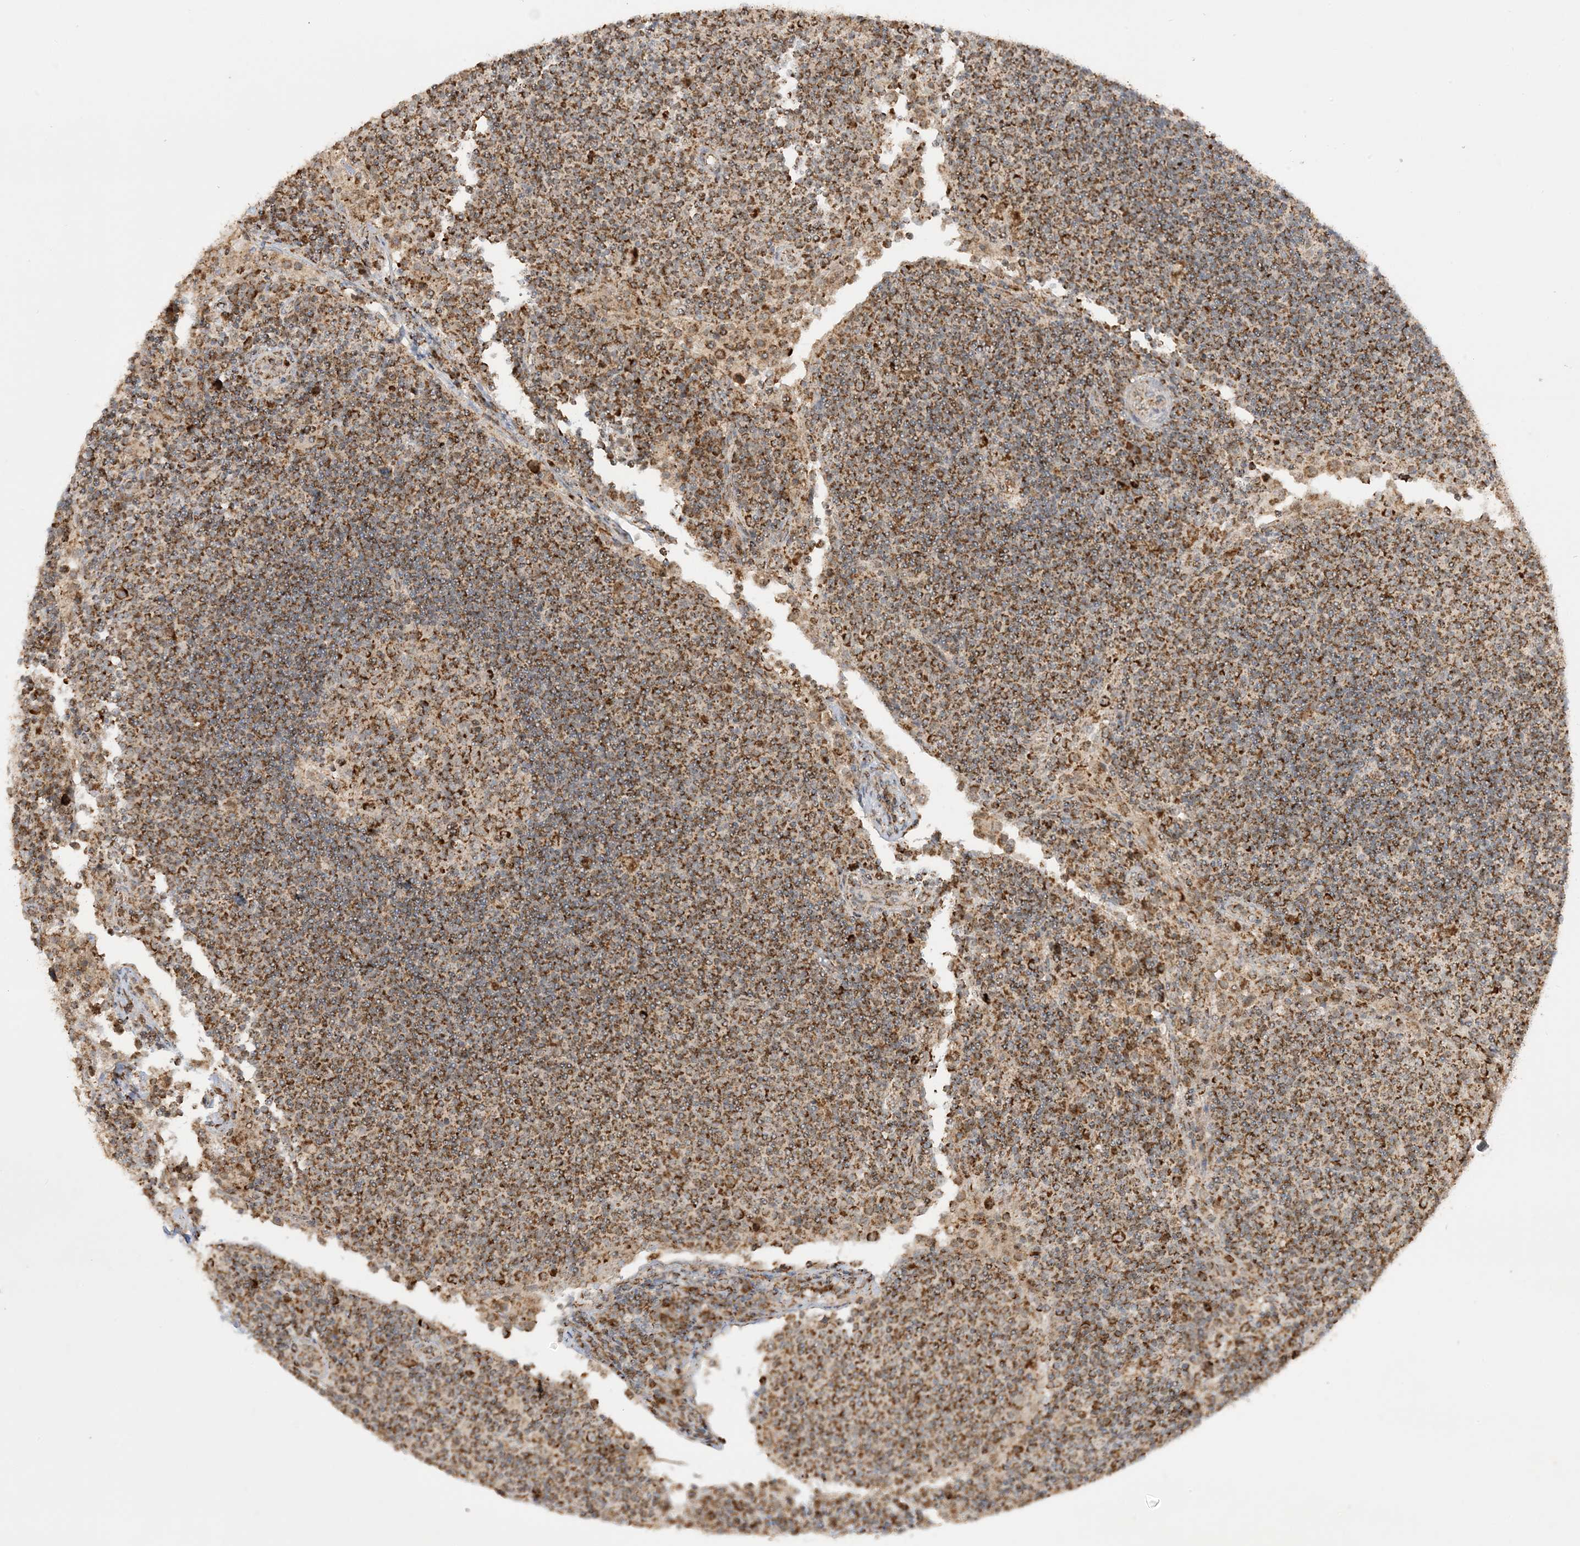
{"staining": {"intensity": "strong", "quantity": "25%-75%", "location": "cytoplasmic/membranous"}, "tissue": "lymph node", "cell_type": "Germinal center cells", "image_type": "normal", "snomed": [{"axis": "morphology", "description": "Normal tissue, NOS"}, {"axis": "topography", "description": "Lymph node"}], "caption": "Brown immunohistochemical staining in normal lymph node reveals strong cytoplasmic/membranous expression in about 25%-75% of germinal center cells. (Brightfield microscopy of DAB IHC at high magnification).", "gene": "NDUFAF3", "patient": {"sex": "female", "age": 53}}